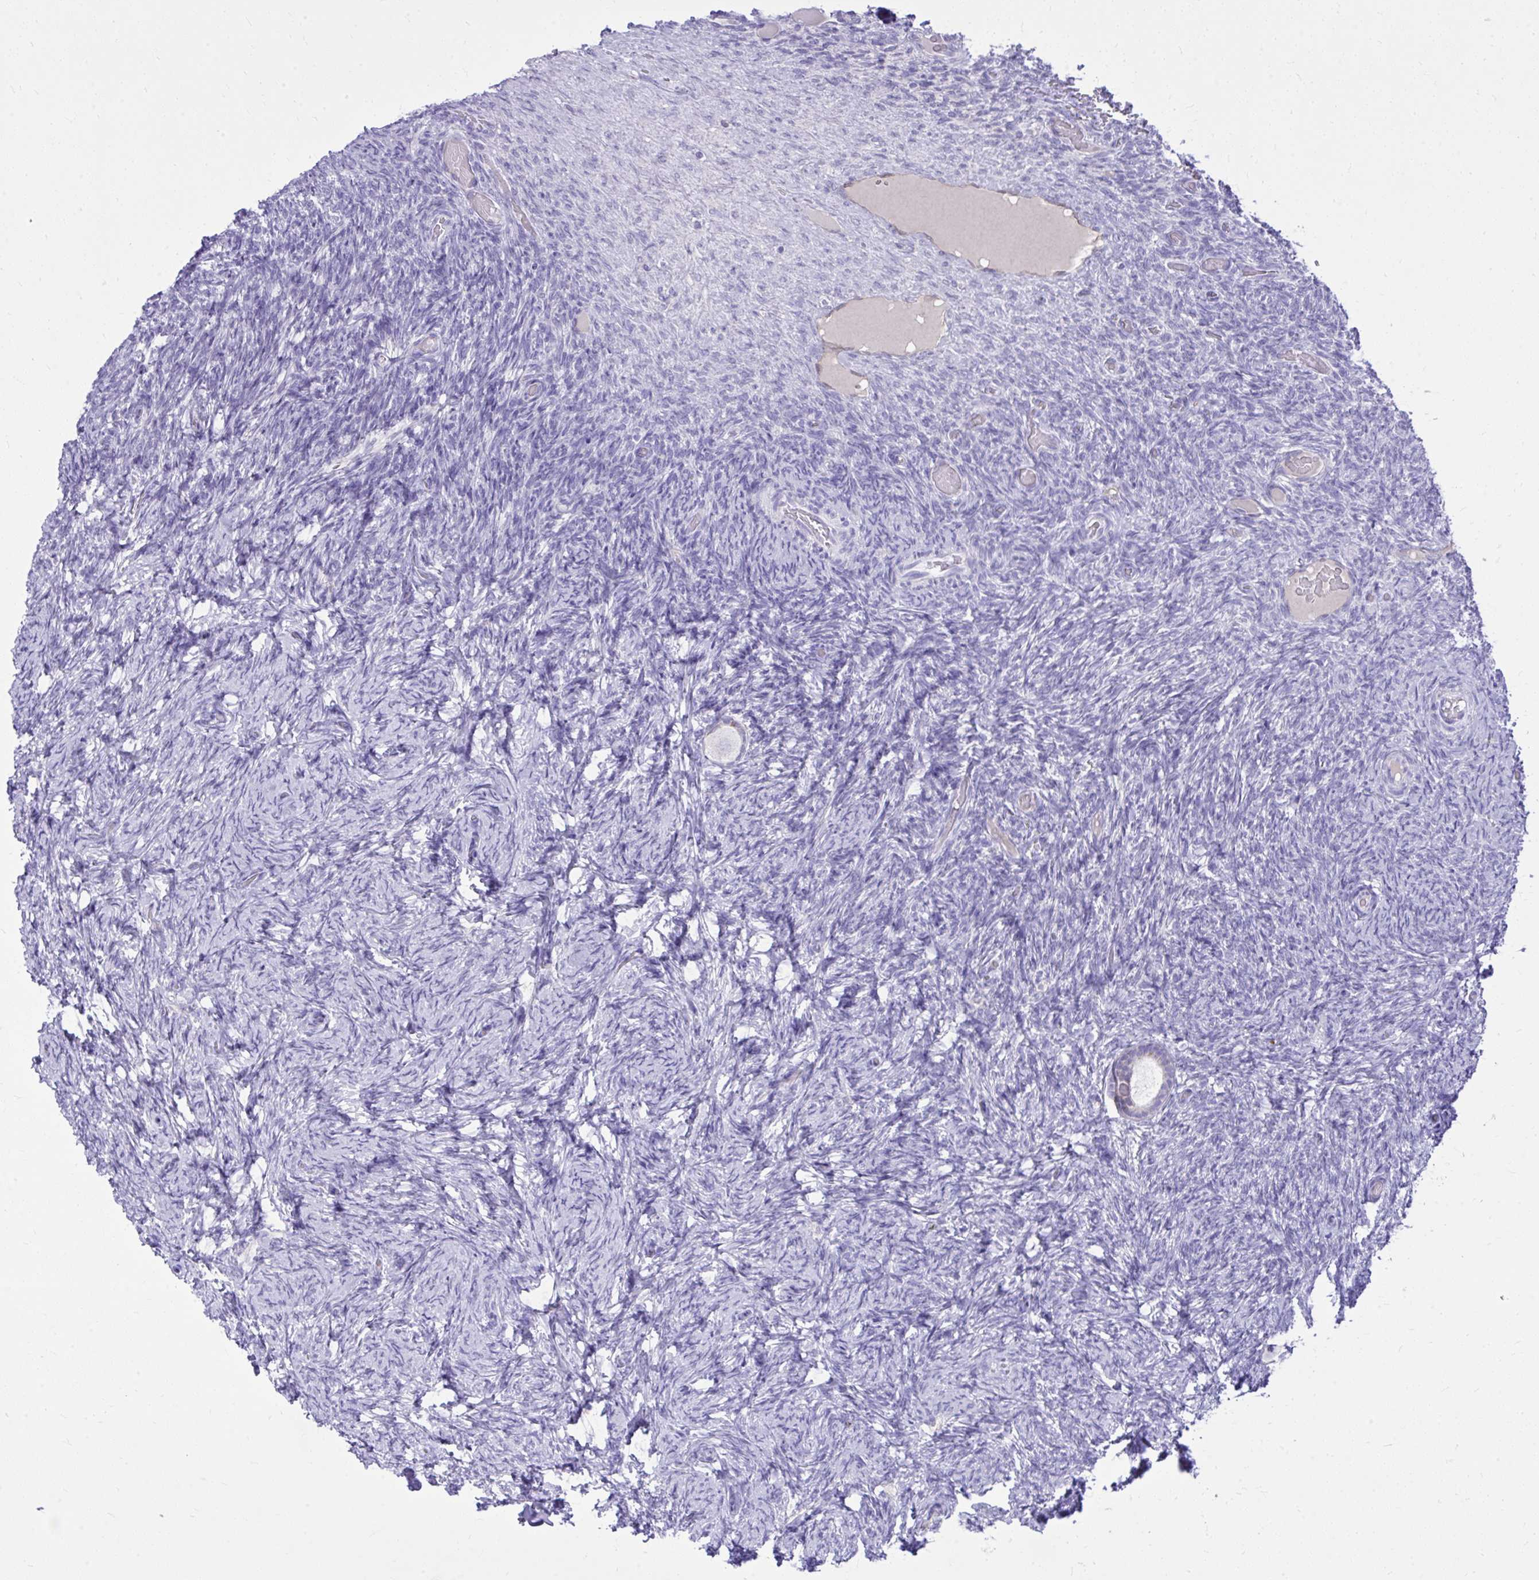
{"staining": {"intensity": "negative", "quantity": "none", "location": "none"}, "tissue": "ovary", "cell_type": "Follicle cells", "image_type": "normal", "snomed": [{"axis": "morphology", "description": "Normal tissue, NOS"}, {"axis": "topography", "description": "Ovary"}], "caption": "Immunohistochemistry (IHC) micrograph of unremarkable ovary: human ovary stained with DAB (3,3'-diaminobenzidine) displays no significant protein positivity in follicle cells.", "gene": "NNMT", "patient": {"sex": "female", "age": 34}}